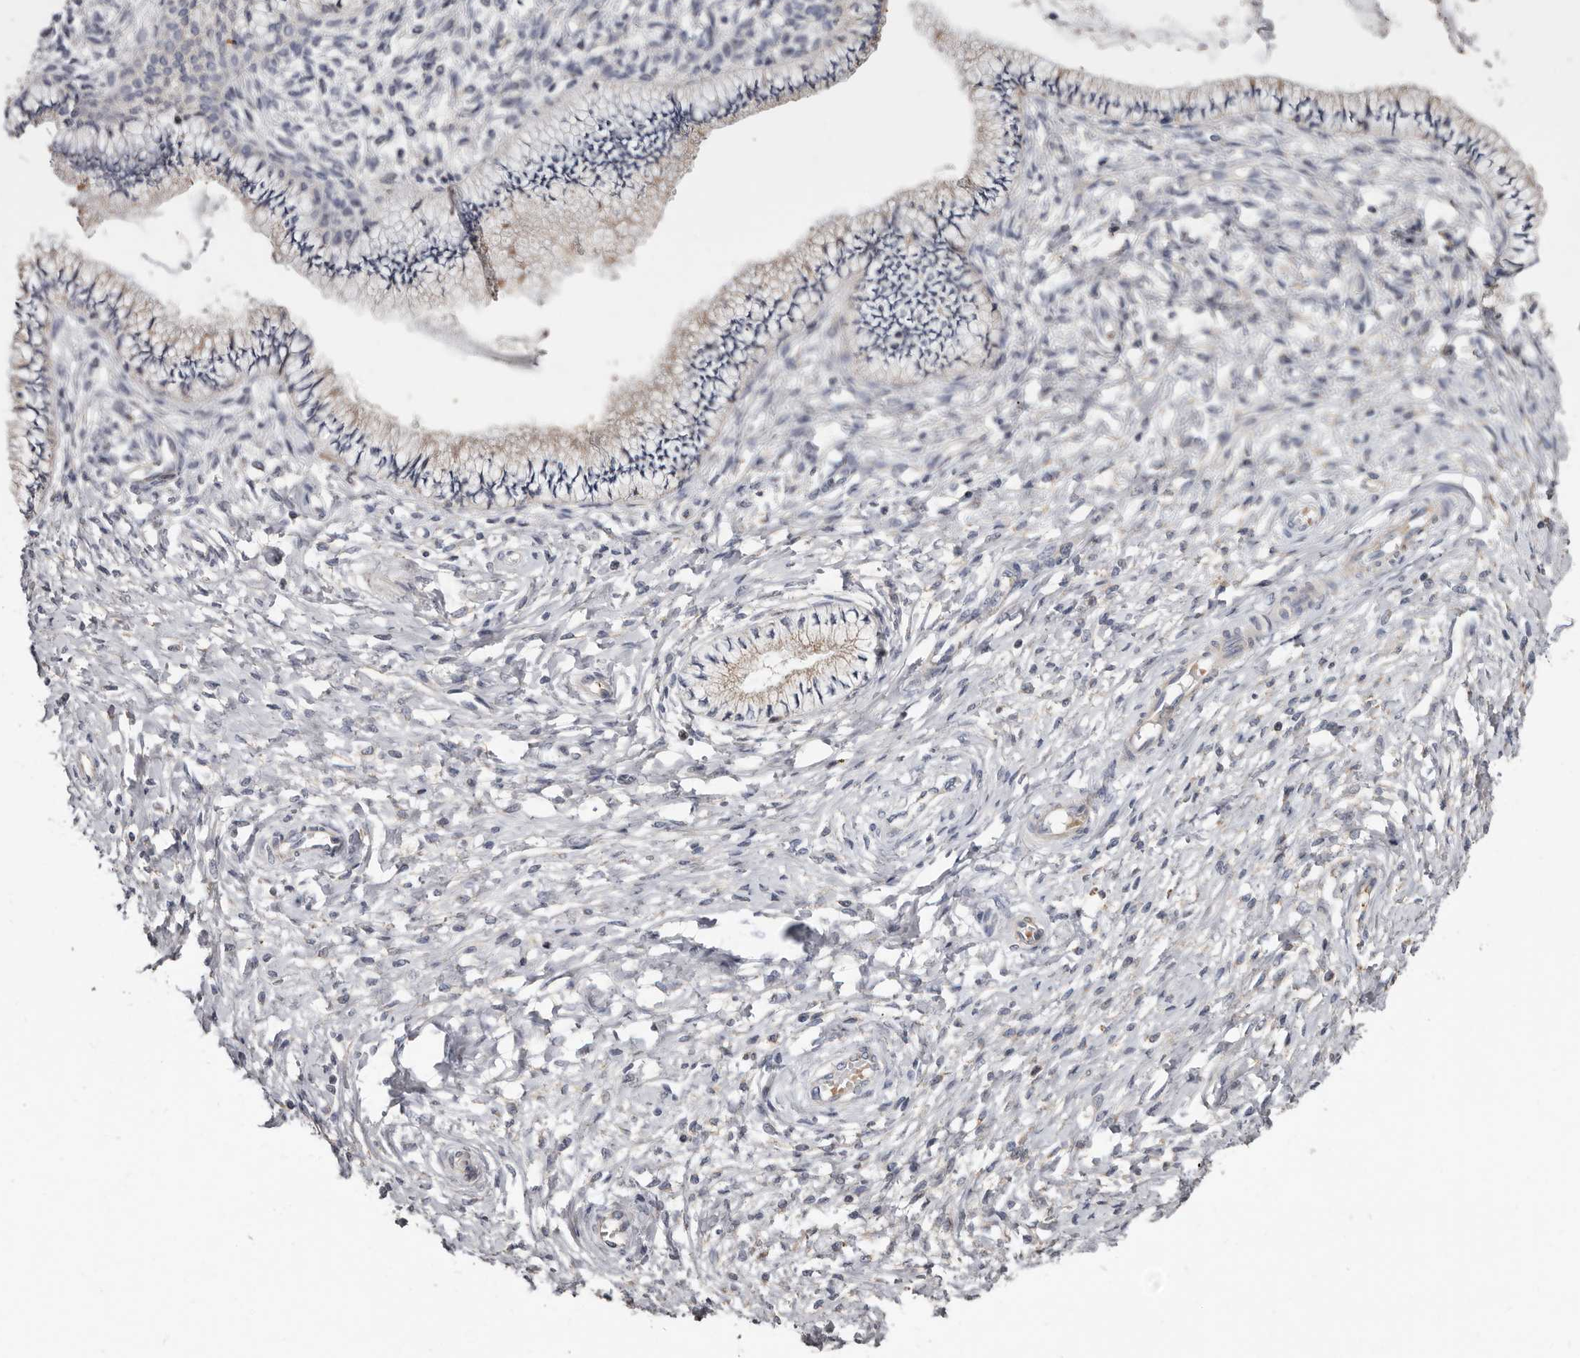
{"staining": {"intensity": "moderate", "quantity": "<25%", "location": "cytoplasmic/membranous"}, "tissue": "cervix", "cell_type": "Glandular cells", "image_type": "normal", "snomed": [{"axis": "morphology", "description": "Normal tissue, NOS"}, {"axis": "topography", "description": "Cervix"}], "caption": "Immunohistochemical staining of unremarkable human cervix demonstrates low levels of moderate cytoplasmic/membranous staining in about <25% of glandular cells. (IHC, brightfield microscopy, high magnification).", "gene": "ASIC5", "patient": {"sex": "female", "age": 36}}